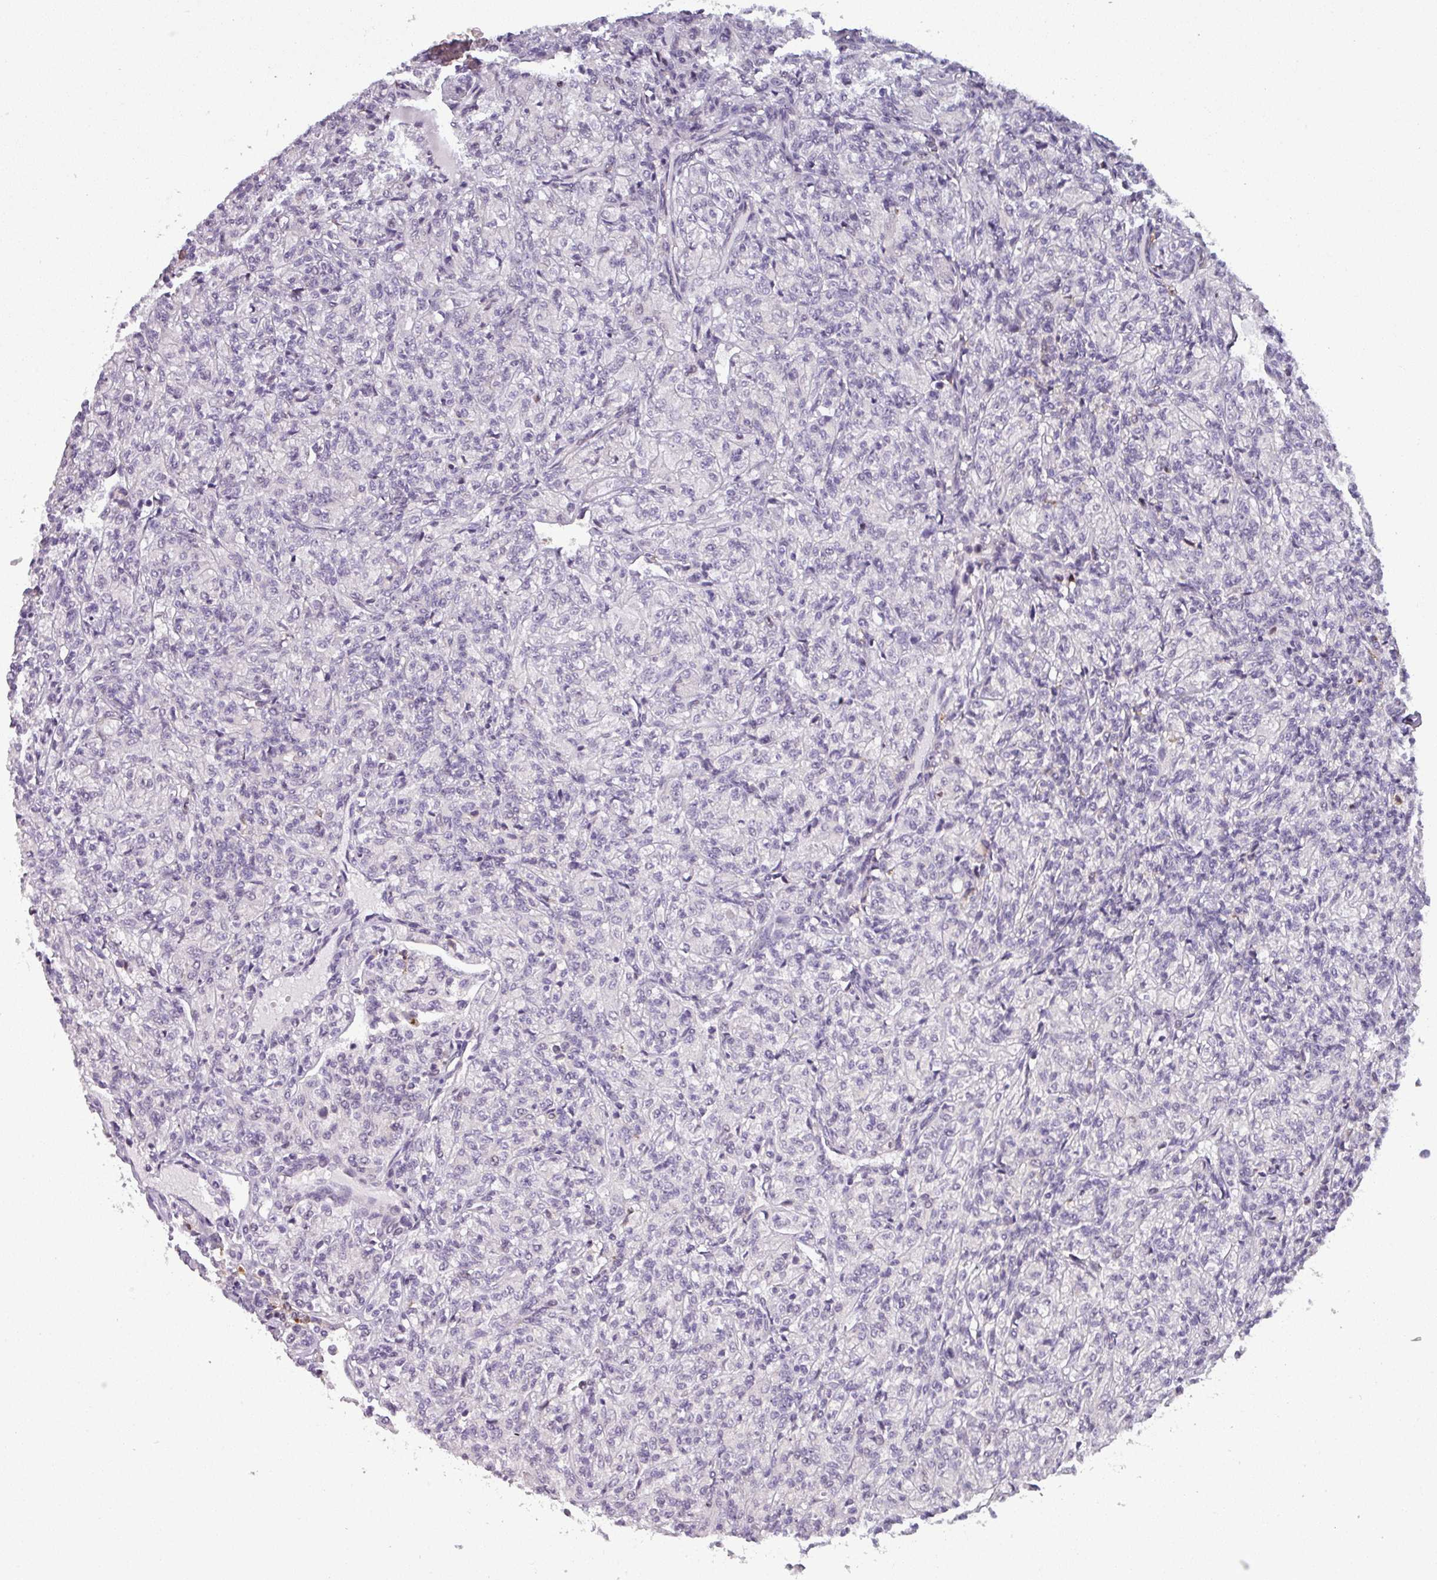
{"staining": {"intensity": "negative", "quantity": "none", "location": "none"}, "tissue": "renal cancer", "cell_type": "Tumor cells", "image_type": "cancer", "snomed": [{"axis": "morphology", "description": "Adenocarcinoma, NOS"}, {"axis": "topography", "description": "Kidney"}], "caption": "A photomicrograph of human renal adenocarcinoma is negative for staining in tumor cells. (Stains: DAB (3,3'-diaminobenzidine) IHC with hematoxylin counter stain, Microscopy: brightfield microscopy at high magnification).", "gene": "NPFFR1", "patient": {"sex": "male", "age": 77}}